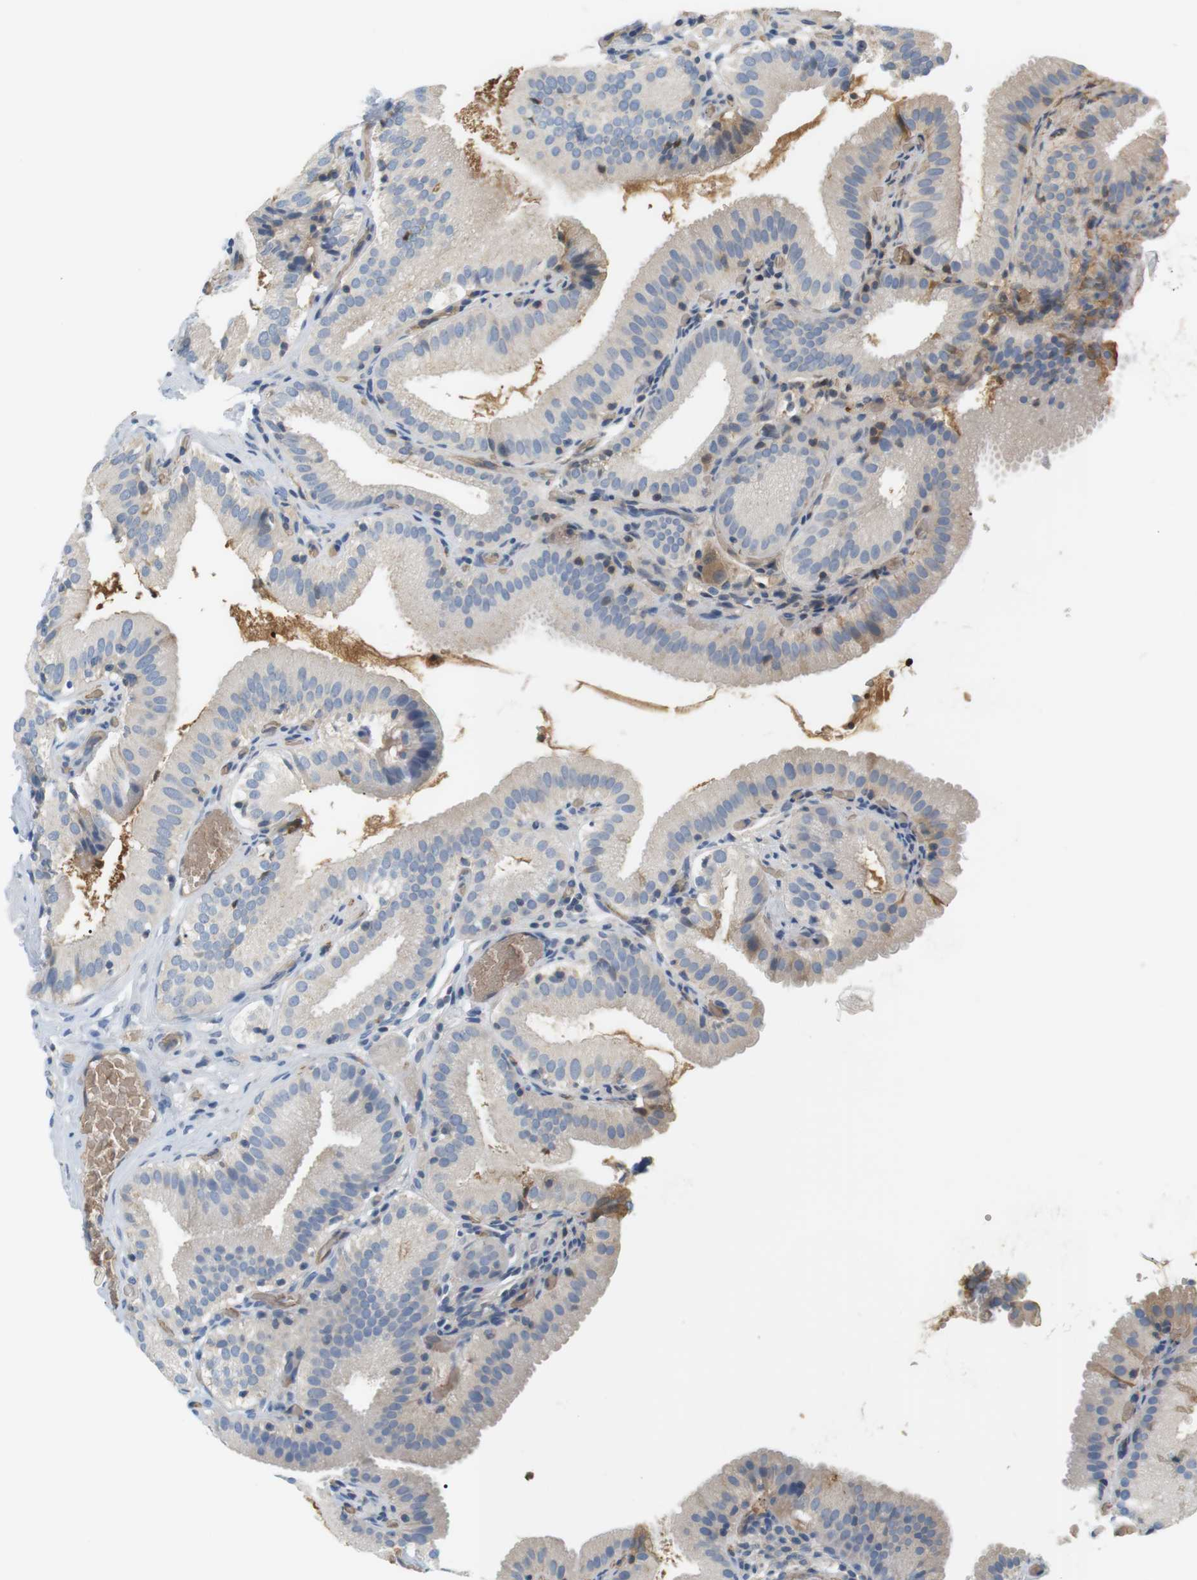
{"staining": {"intensity": "weak", "quantity": ">75%", "location": "cytoplasmic/membranous"}, "tissue": "gallbladder", "cell_type": "Glandular cells", "image_type": "normal", "snomed": [{"axis": "morphology", "description": "Normal tissue, NOS"}, {"axis": "topography", "description": "Gallbladder"}], "caption": "Immunohistochemical staining of normal human gallbladder exhibits weak cytoplasmic/membranous protein staining in approximately >75% of glandular cells. (brown staining indicates protein expression, while blue staining denotes nuclei).", "gene": "ADCY10", "patient": {"sex": "male", "age": 54}}